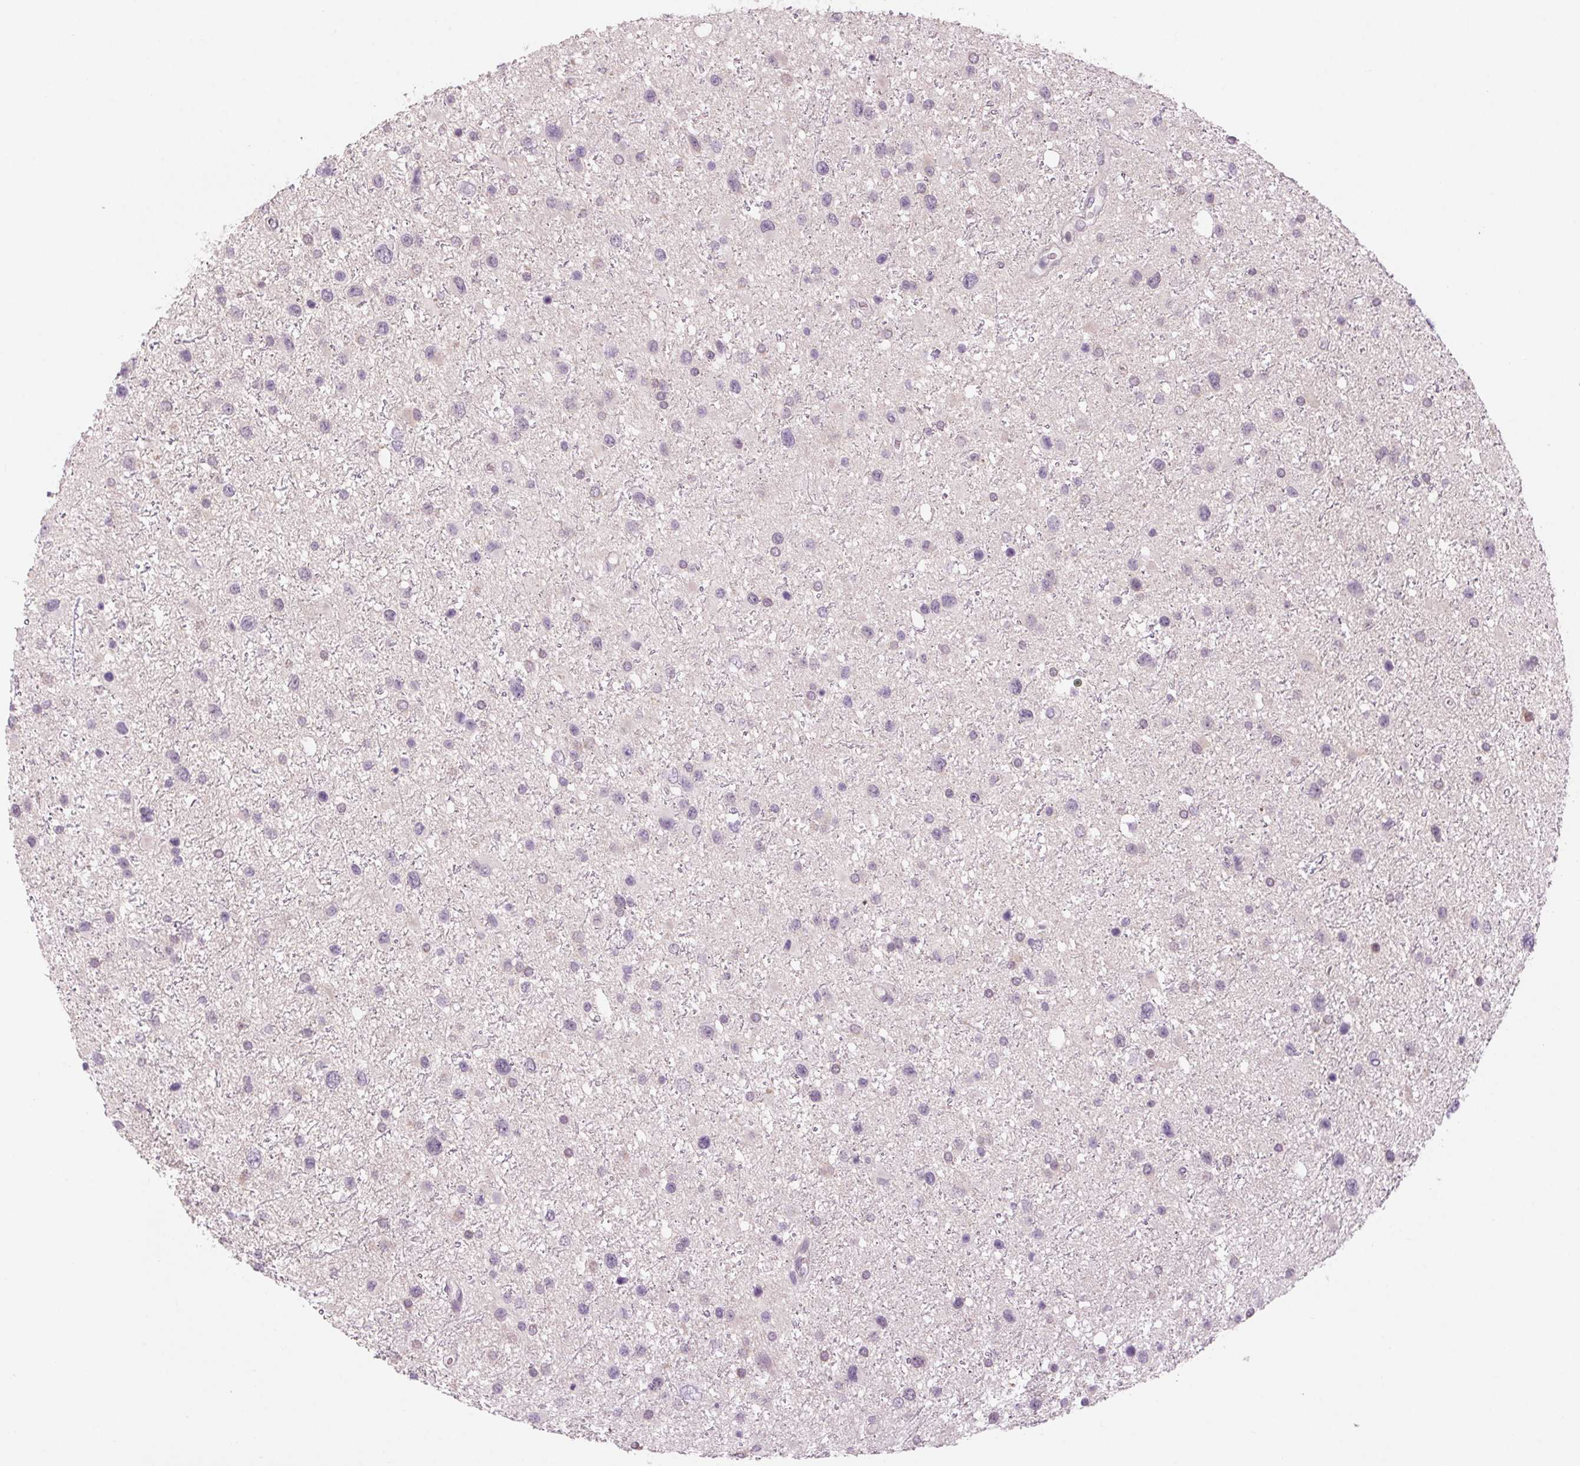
{"staining": {"intensity": "negative", "quantity": "none", "location": "none"}, "tissue": "glioma", "cell_type": "Tumor cells", "image_type": "cancer", "snomed": [{"axis": "morphology", "description": "Glioma, malignant, Low grade"}, {"axis": "topography", "description": "Brain"}], "caption": "High magnification brightfield microscopy of glioma stained with DAB (3,3'-diaminobenzidine) (brown) and counterstained with hematoxylin (blue): tumor cells show no significant expression.", "gene": "HHLA2", "patient": {"sex": "female", "age": 32}}